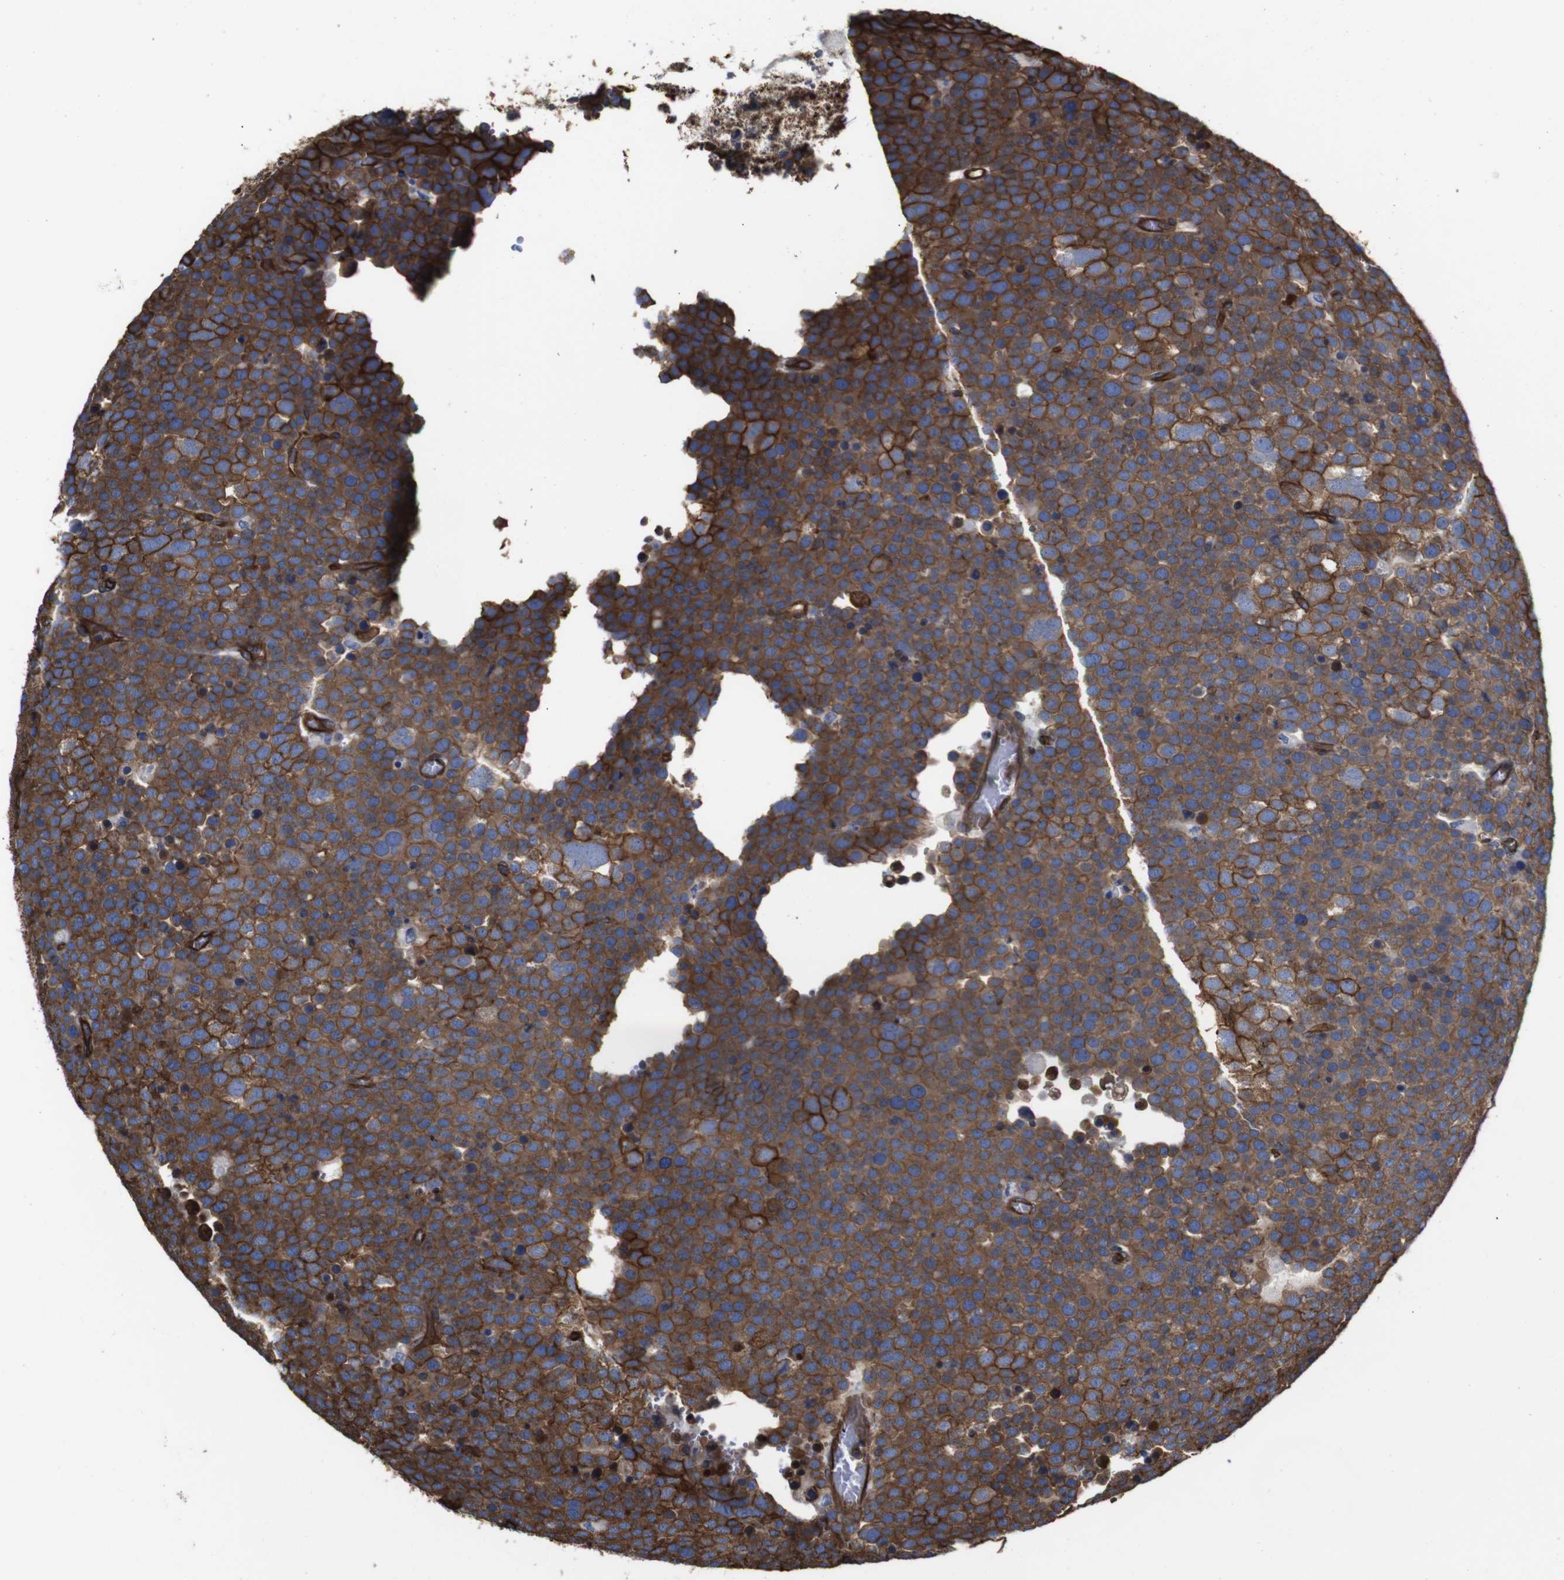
{"staining": {"intensity": "moderate", "quantity": ">75%", "location": "cytoplasmic/membranous"}, "tissue": "testis cancer", "cell_type": "Tumor cells", "image_type": "cancer", "snomed": [{"axis": "morphology", "description": "Seminoma, NOS"}, {"axis": "topography", "description": "Testis"}], "caption": "About >75% of tumor cells in human testis cancer (seminoma) show moderate cytoplasmic/membranous protein staining as visualized by brown immunohistochemical staining.", "gene": "SPTBN1", "patient": {"sex": "male", "age": 71}}